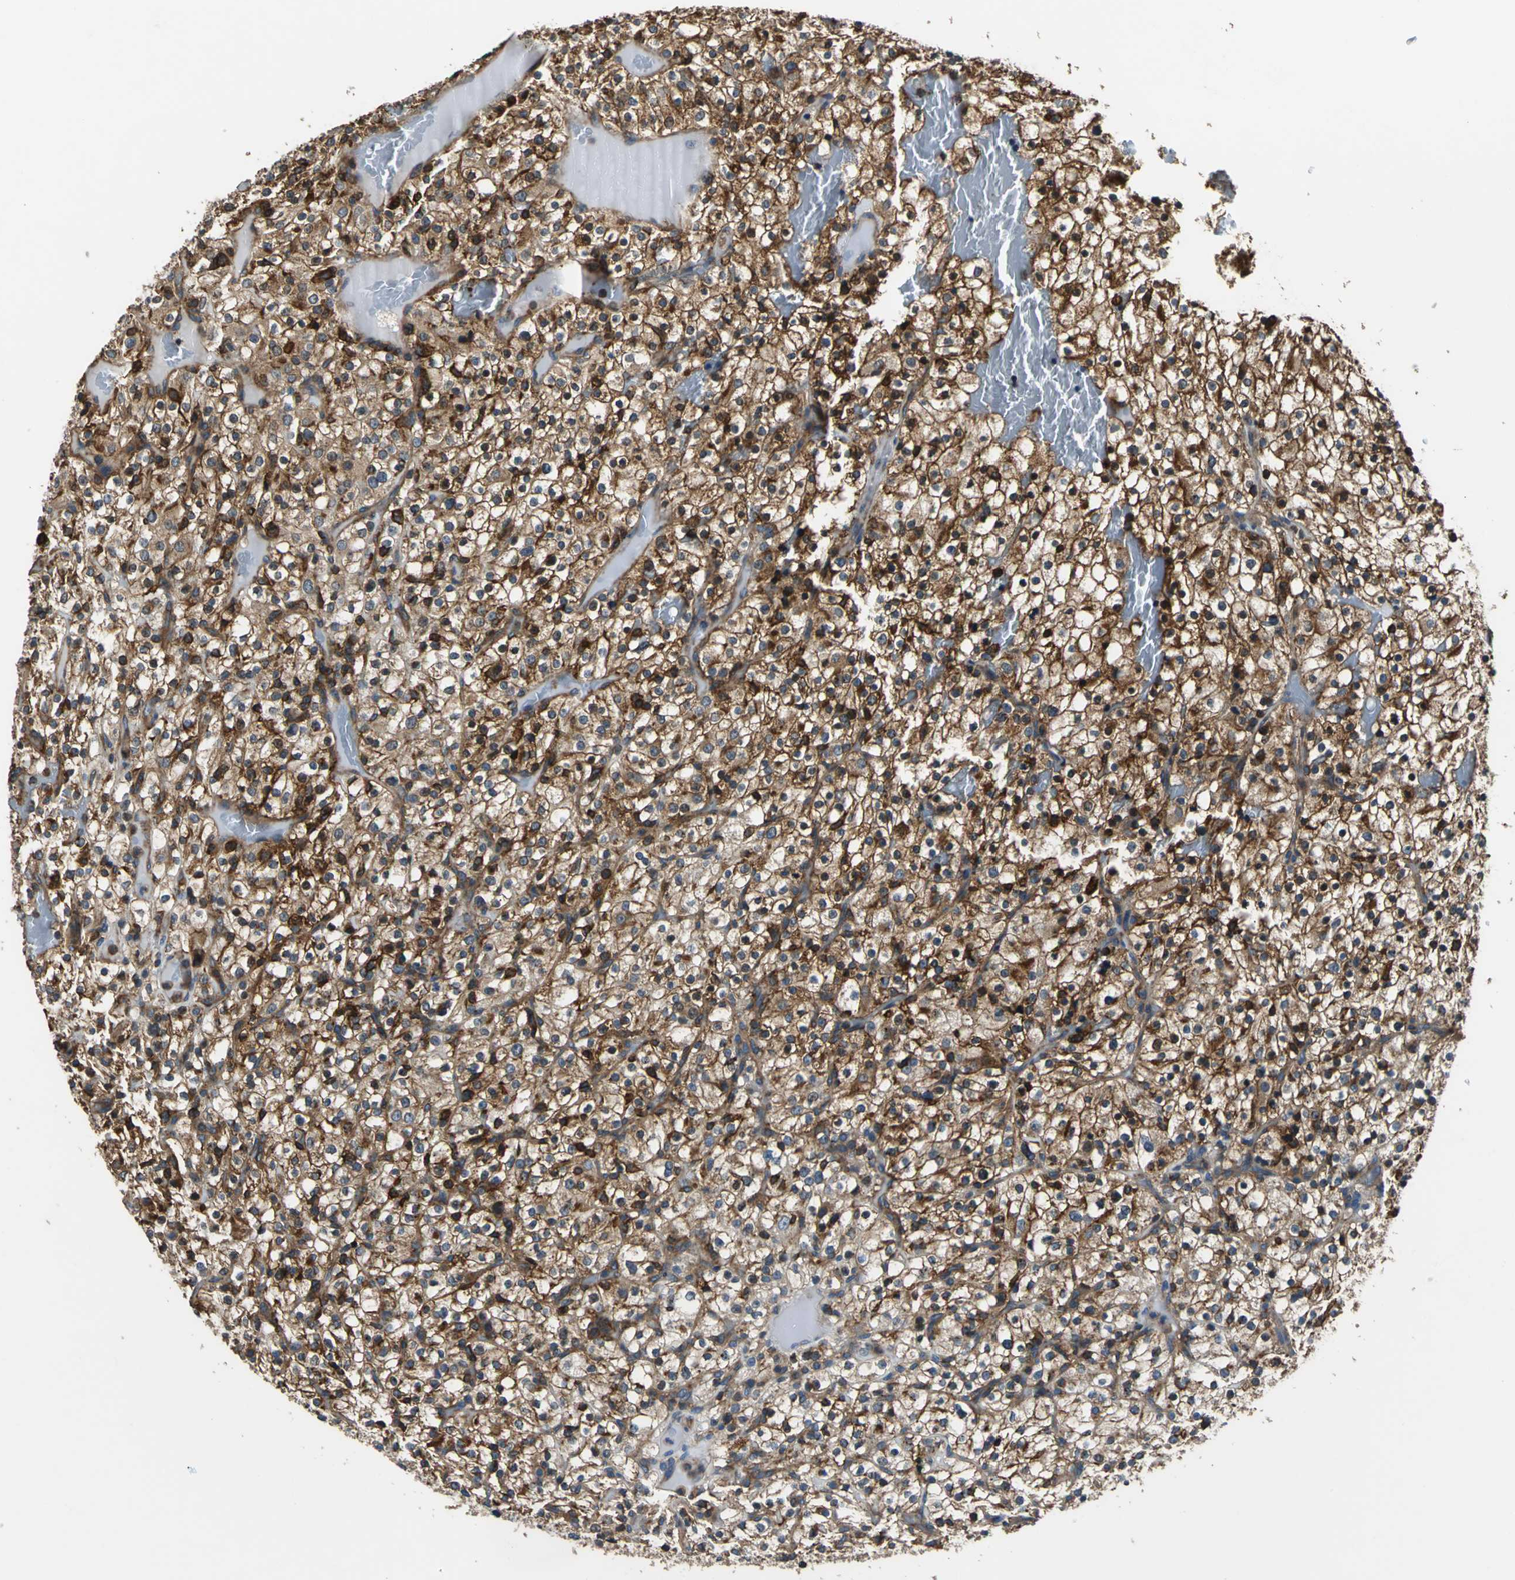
{"staining": {"intensity": "strong", "quantity": ">75%", "location": "cytoplasmic/membranous"}, "tissue": "renal cancer", "cell_type": "Tumor cells", "image_type": "cancer", "snomed": [{"axis": "morphology", "description": "Normal tissue, NOS"}, {"axis": "morphology", "description": "Adenocarcinoma, NOS"}, {"axis": "topography", "description": "Kidney"}], "caption": "Immunohistochemistry (IHC) (DAB) staining of human renal cancer (adenocarcinoma) reveals strong cytoplasmic/membranous protein expression in approximately >75% of tumor cells.", "gene": "PARVA", "patient": {"sex": "female", "age": 72}}